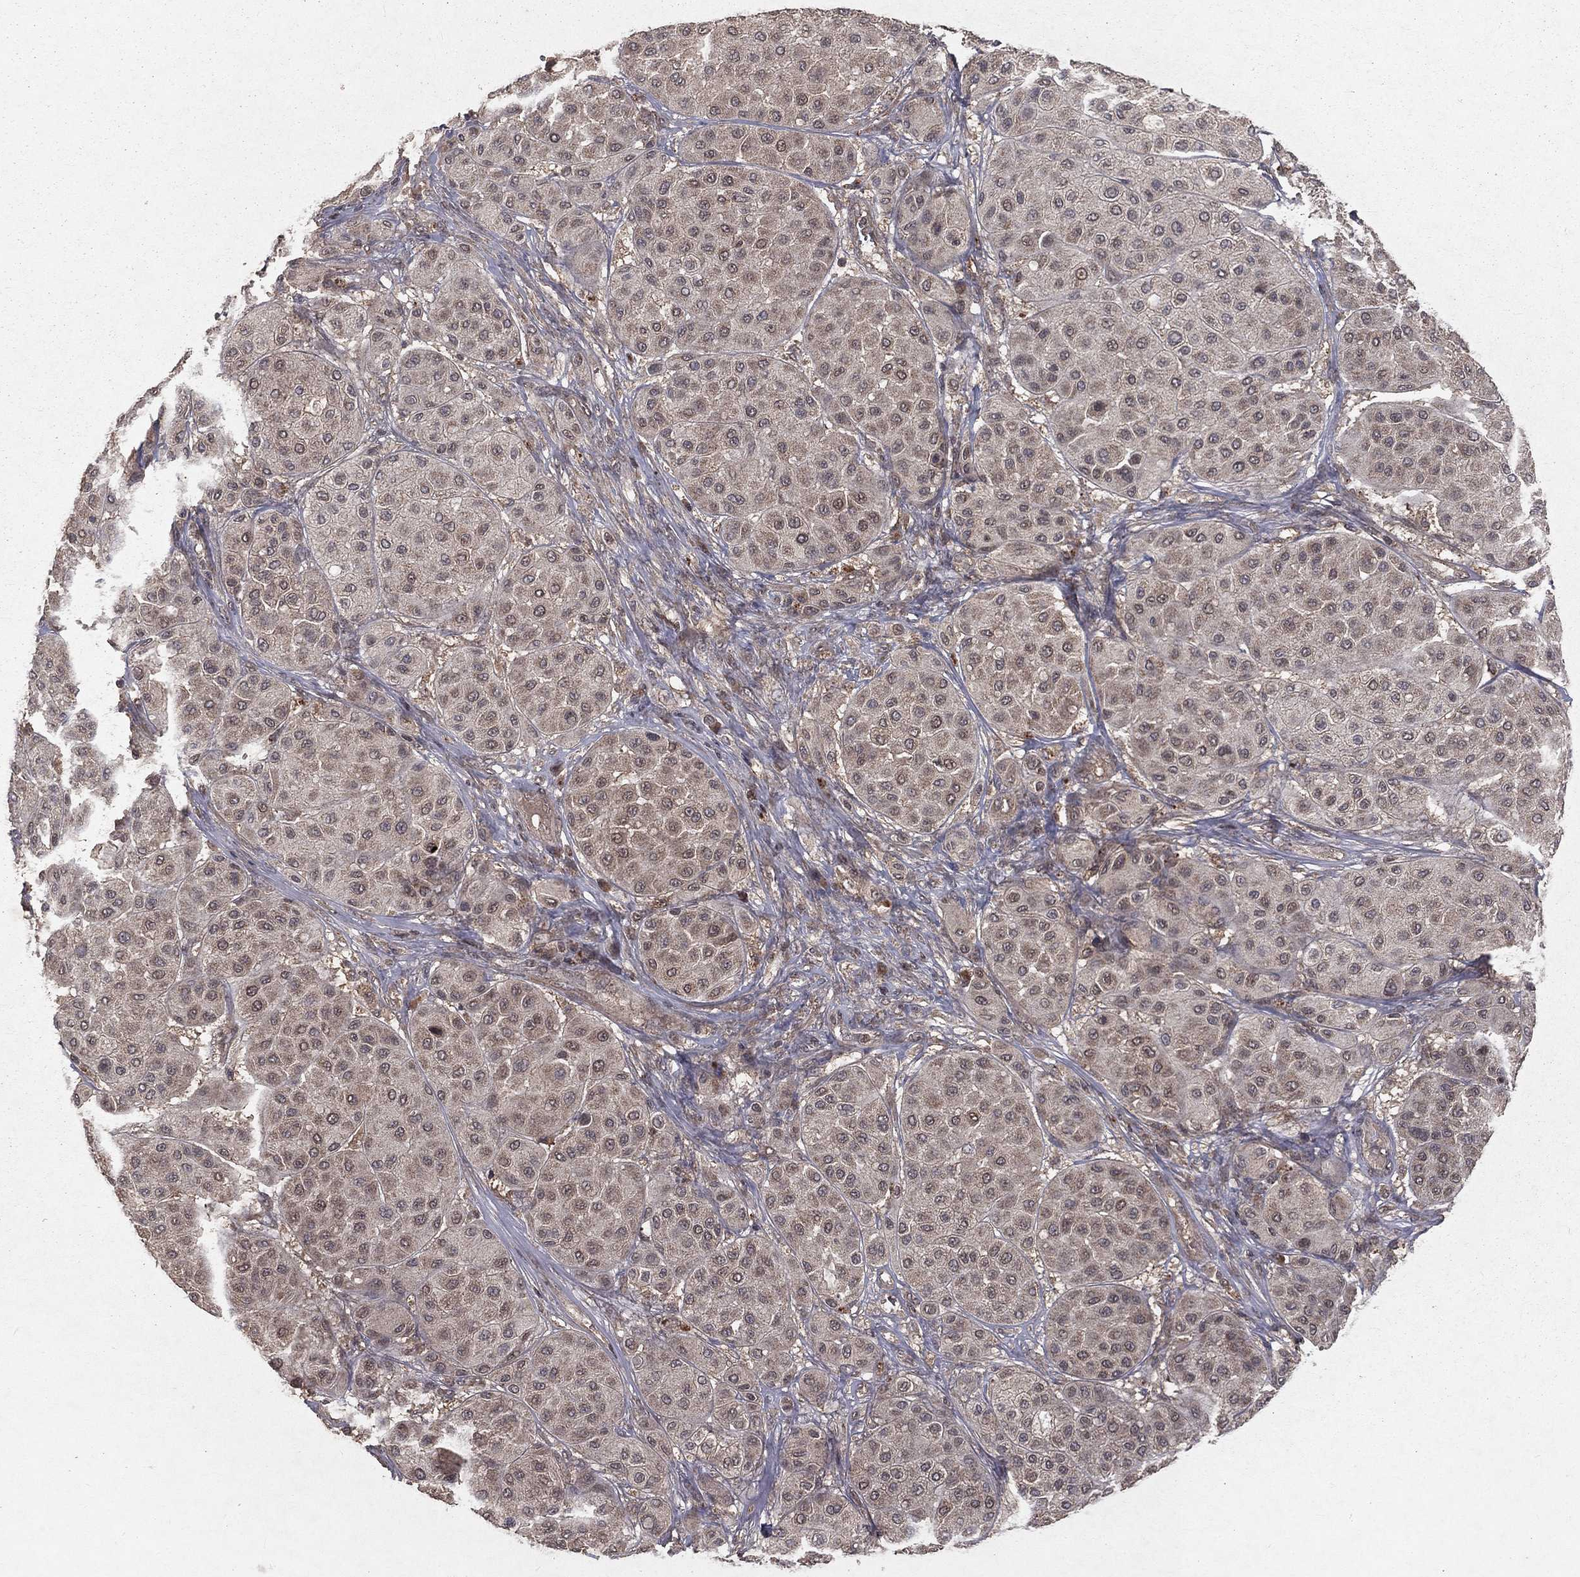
{"staining": {"intensity": "weak", "quantity": "<25%", "location": "cytoplasmic/membranous"}, "tissue": "melanoma", "cell_type": "Tumor cells", "image_type": "cancer", "snomed": [{"axis": "morphology", "description": "Malignant melanoma, Metastatic site"}, {"axis": "topography", "description": "Smooth muscle"}], "caption": "Human malignant melanoma (metastatic site) stained for a protein using immunohistochemistry (IHC) shows no expression in tumor cells.", "gene": "ZDHHC15", "patient": {"sex": "male", "age": 41}}